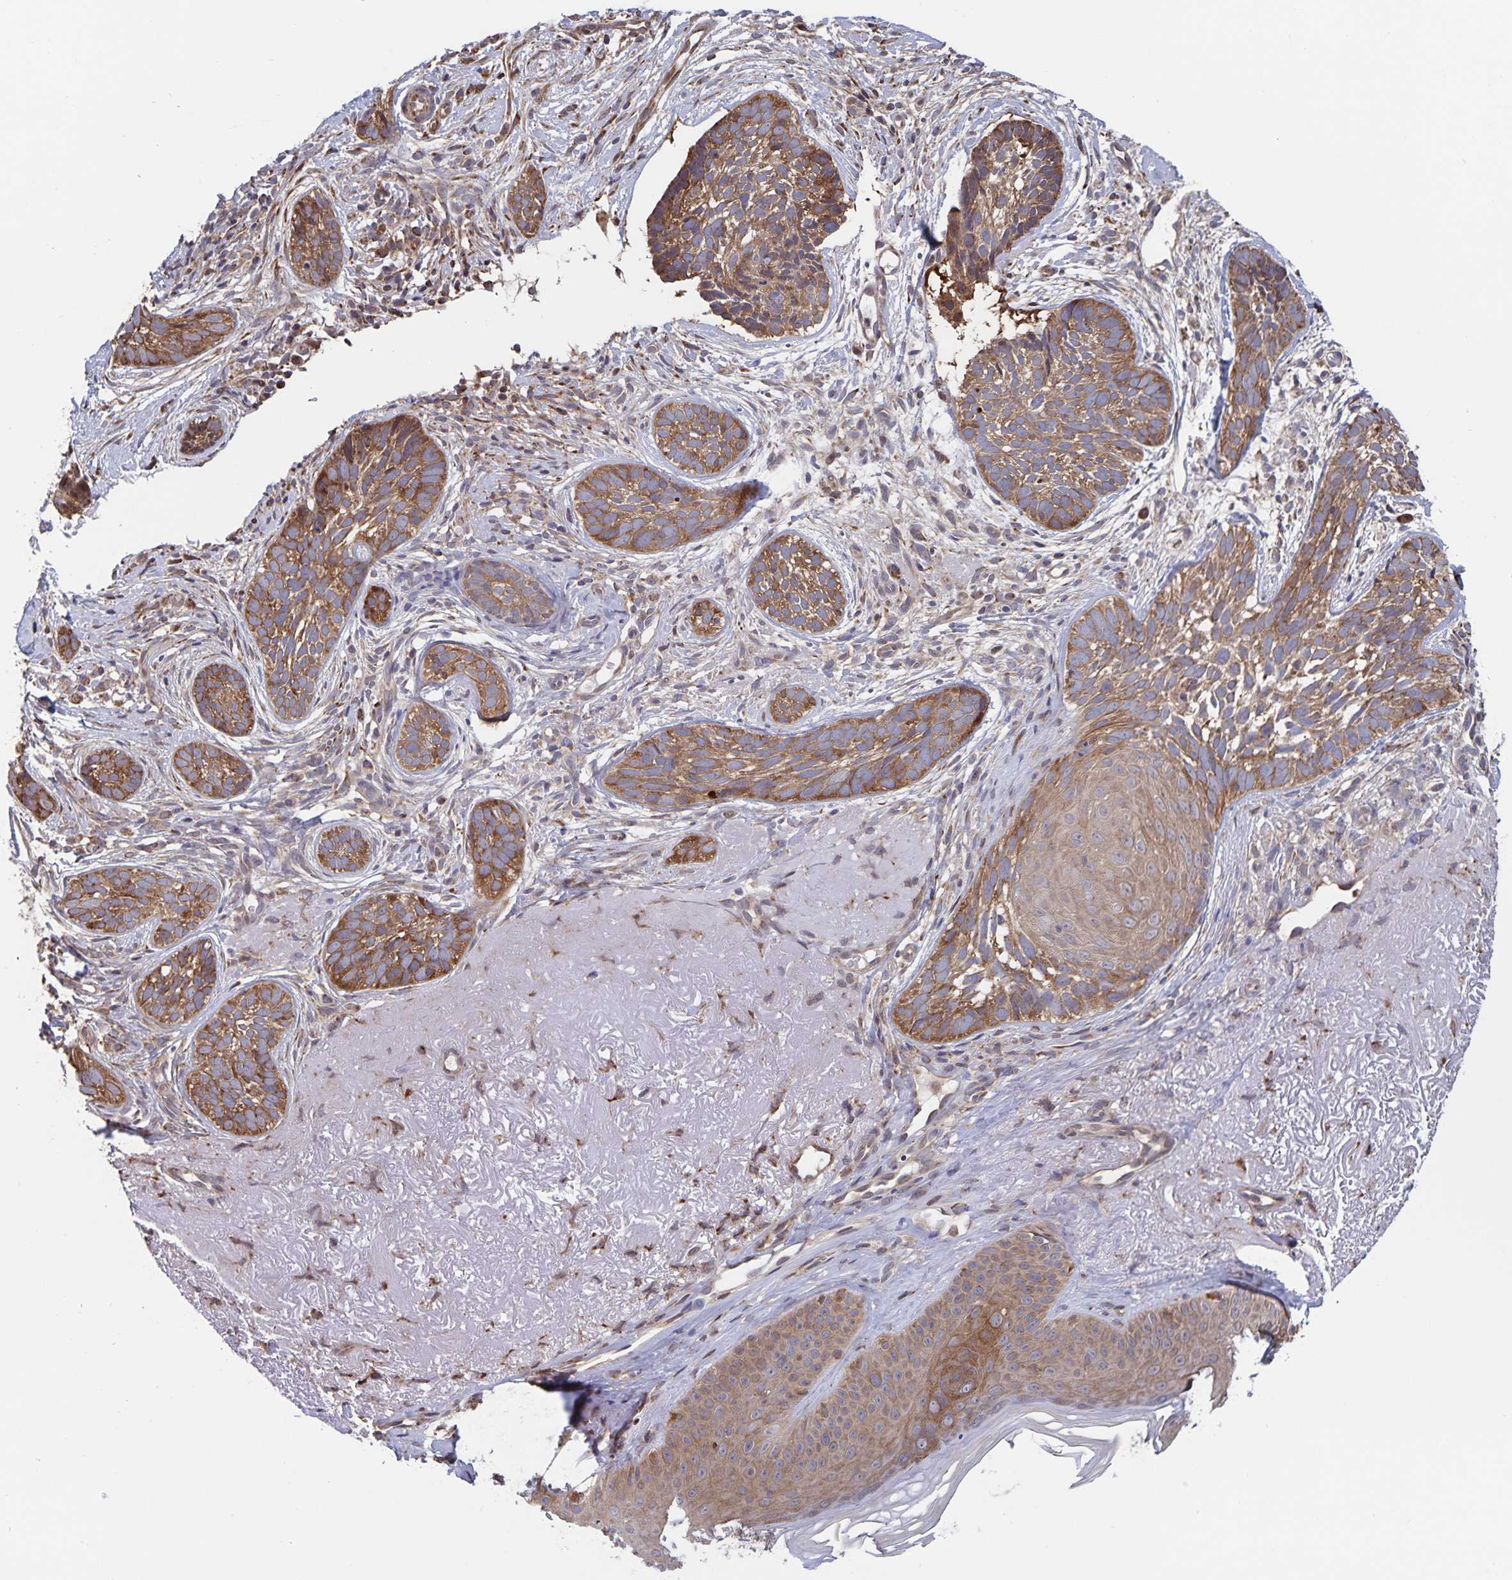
{"staining": {"intensity": "moderate", "quantity": ">75%", "location": "cytoplasmic/membranous"}, "tissue": "skin cancer", "cell_type": "Tumor cells", "image_type": "cancer", "snomed": [{"axis": "morphology", "description": "Basal cell carcinoma"}, {"axis": "morphology", "description": "BCC, high aggressive"}, {"axis": "topography", "description": "Skin"}], "caption": "Skin cancer stained with a brown dye displays moderate cytoplasmic/membranous positive staining in about >75% of tumor cells.", "gene": "ACACA", "patient": {"sex": "female", "age": 86}}